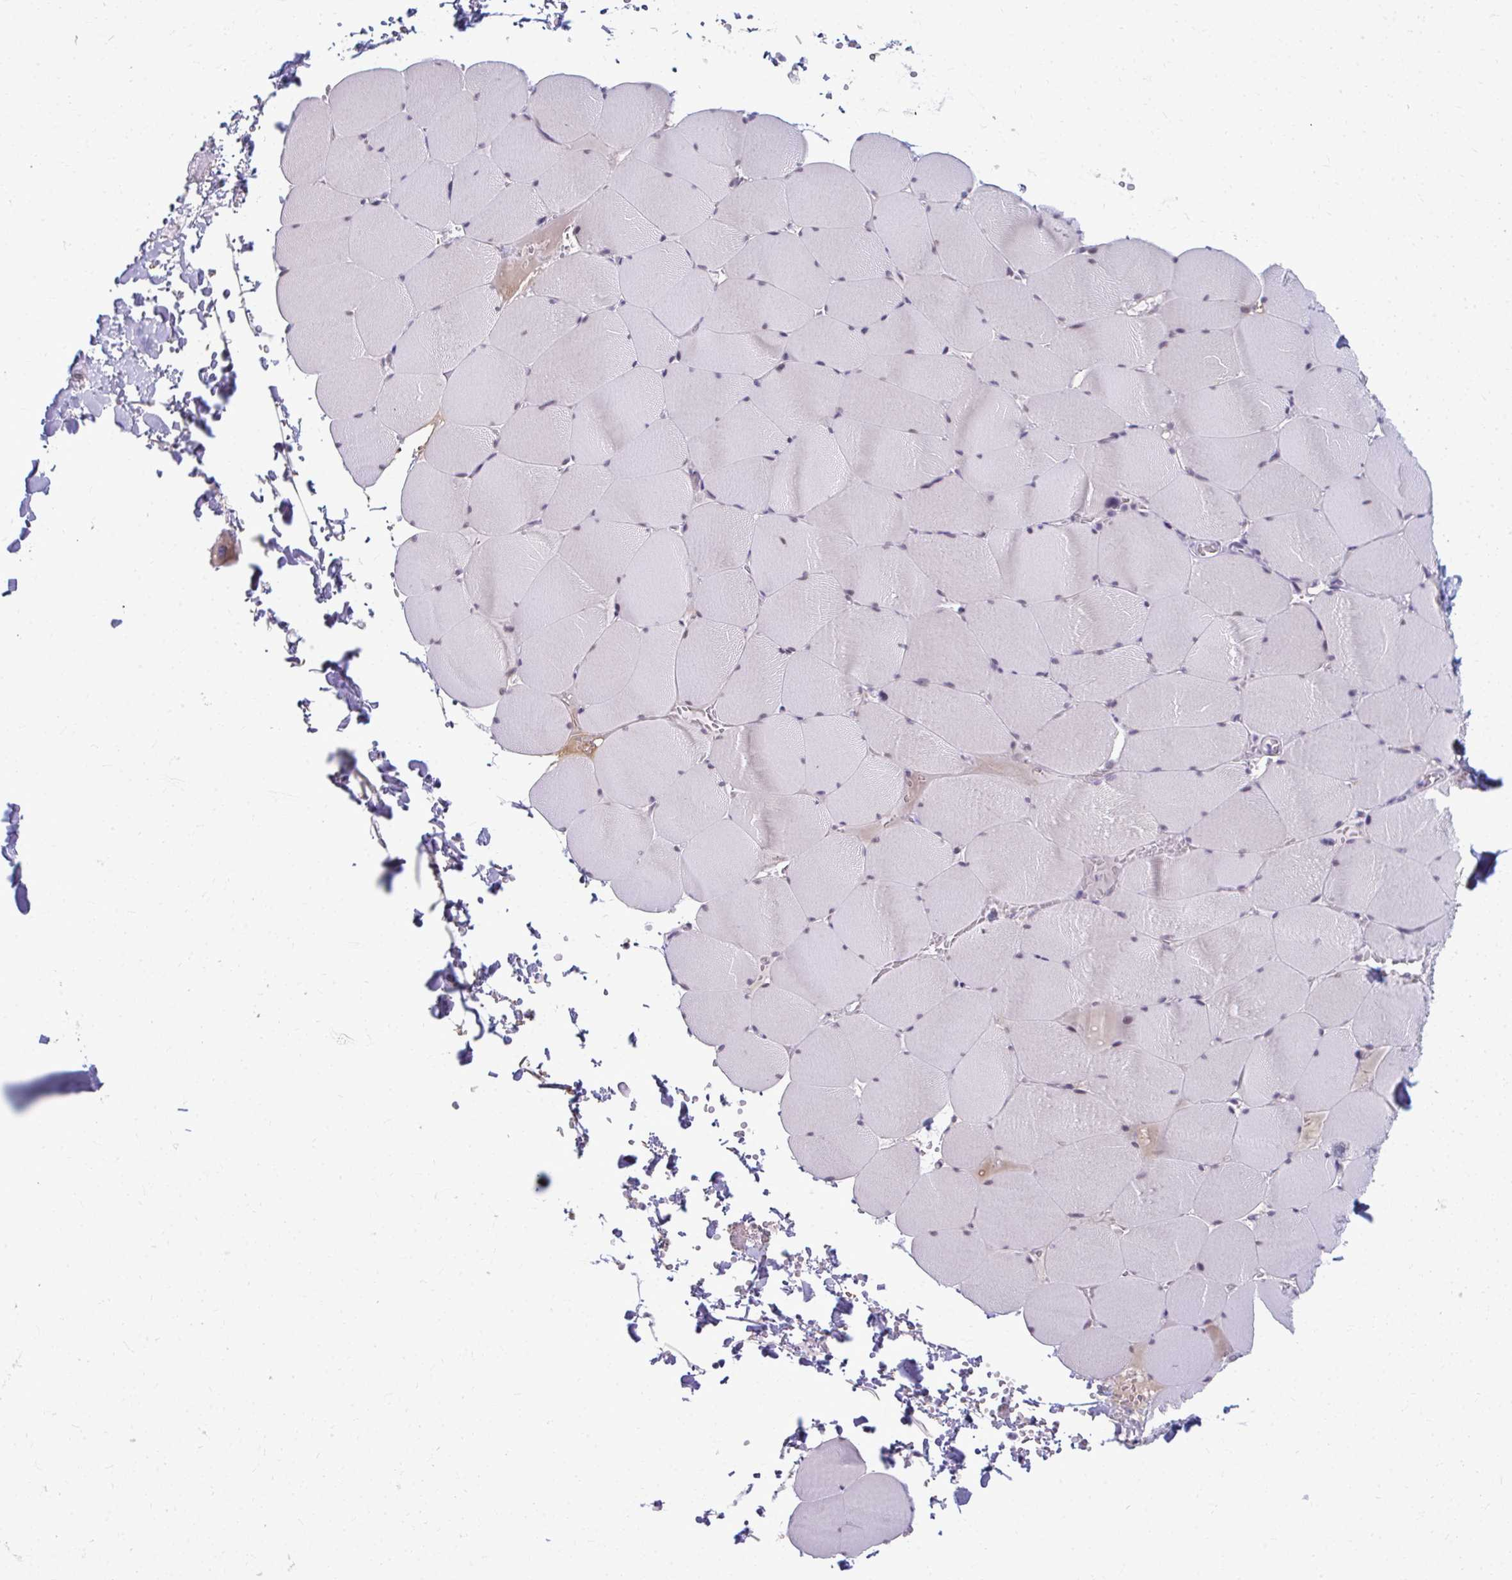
{"staining": {"intensity": "negative", "quantity": "none", "location": "none"}, "tissue": "skeletal muscle", "cell_type": "Myocytes", "image_type": "normal", "snomed": [{"axis": "morphology", "description": "Normal tissue, NOS"}, {"axis": "topography", "description": "Skeletal muscle"}, {"axis": "topography", "description": "Head-Neck"}], "caption": "The photomicrograph shows no staining of myocytes in normal skeletal muscle.", "gene": "MAF1", "patient": {"sex": "male", "age": 66}}